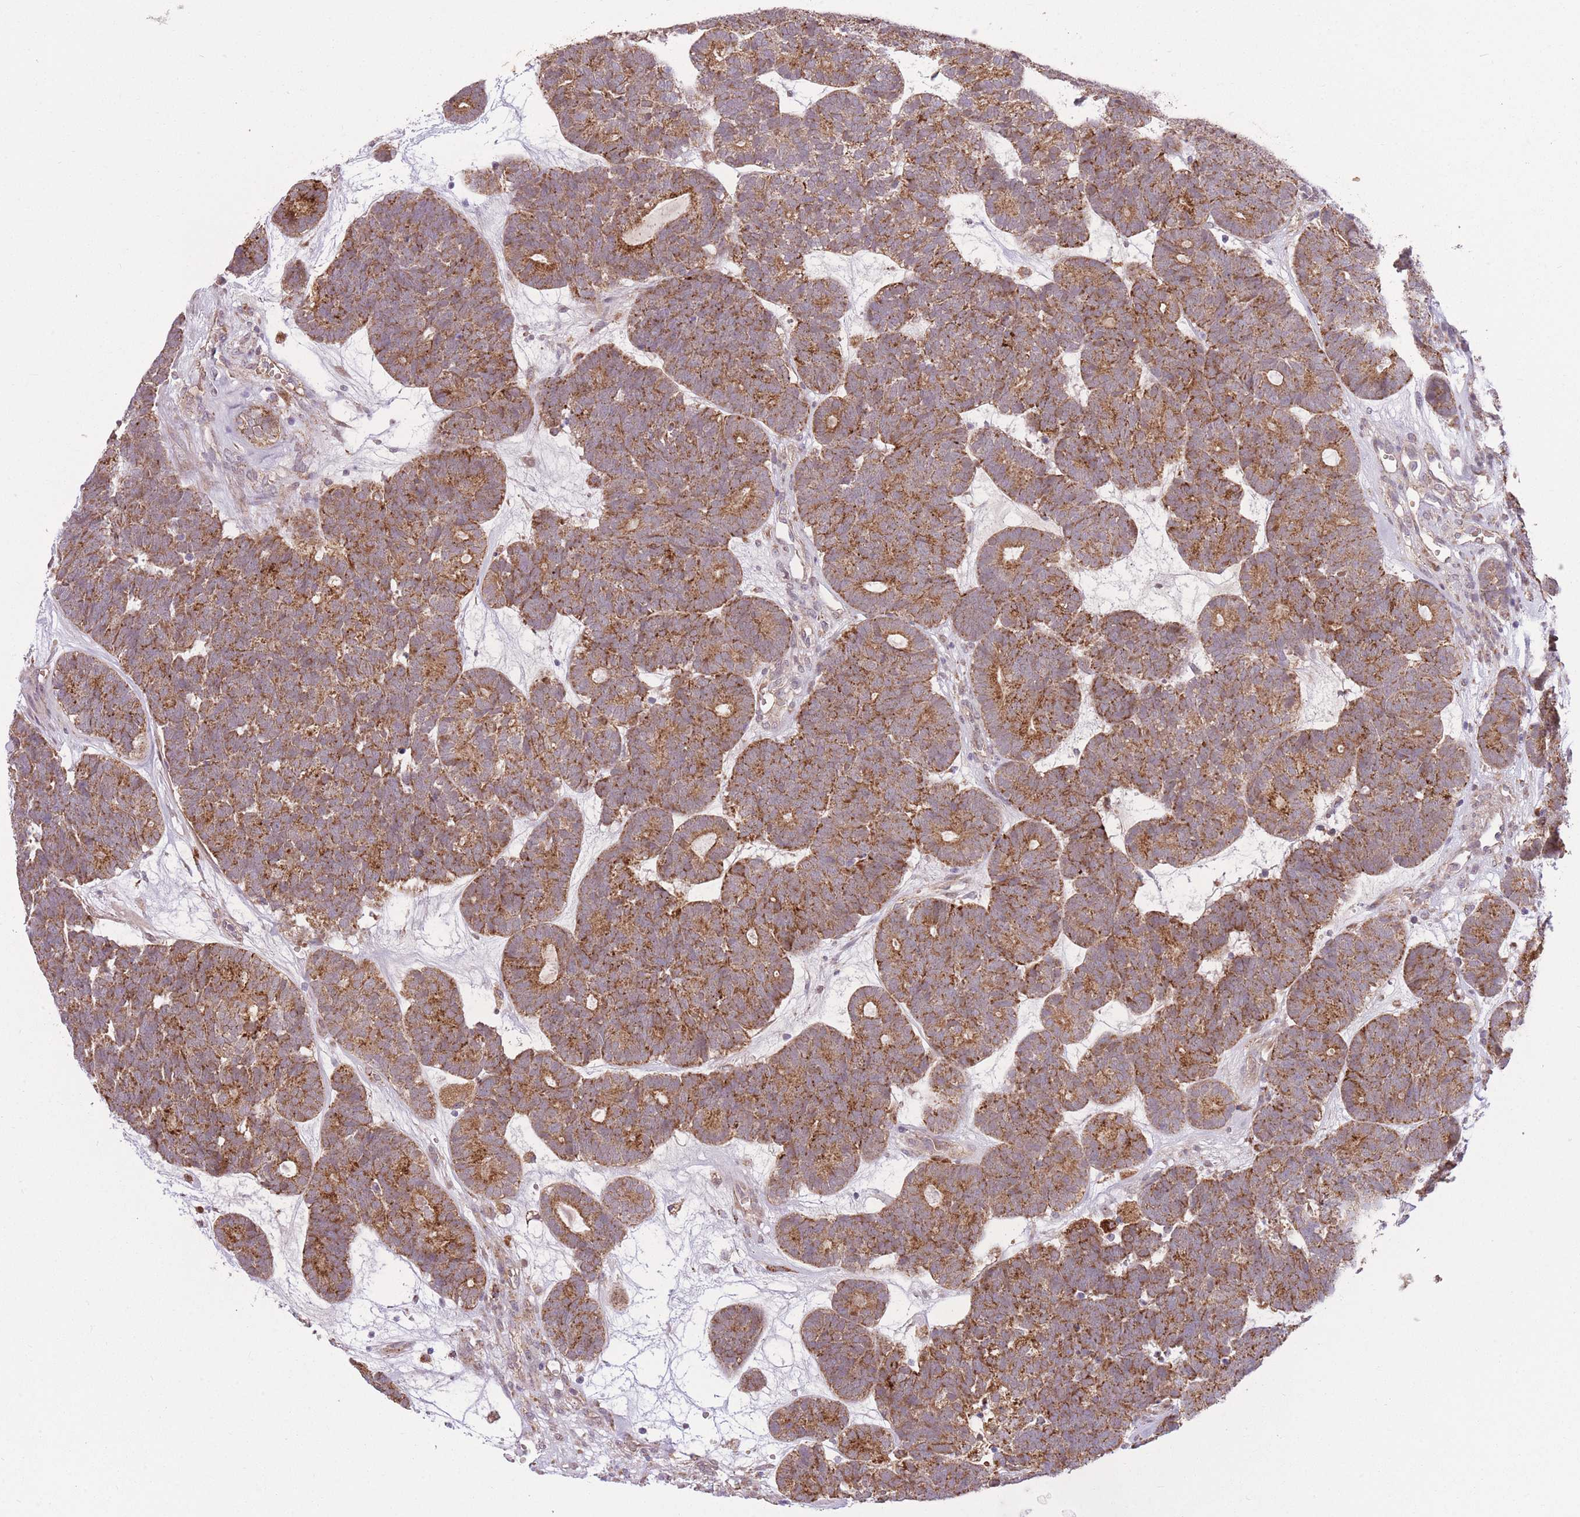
{"staining": {"intensity": "moderate", "quantity": ">75%", "location": "cytoplasmic/membranous"}, "tissue": "head and neck cancer", "cell_type": "Tumor cells", "image_type": "cancer", "snomed": [{"axis": "morphology", "description": "Adenocarcinoma, NOS"}, {"axis": "topography", "description": "Head-Neck"}], "caption": "Brown immunohistochemical staining in human adenocarcinoma (head and neck) exhibits moderate cytoplasmic/membranous expression in approximately >75% of tumor cells.", "gene": "POLR3F", "patient": {"sex": "female", "age": 81}}